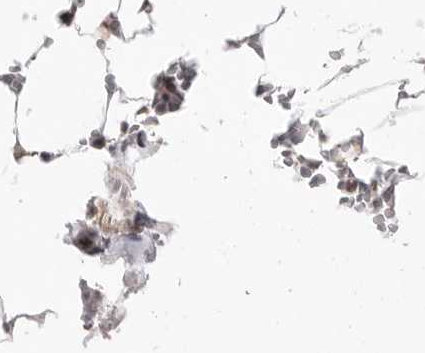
{"staining": {"intensity": "strong", "quantity": ">75%", "location": "nuclear"}, "tissue": "bone marrow", "cell_type": "Hematopoietic cells", "image_type": "normal", "snomed": [{"axis": "morphology", "description": "Normal tissue, NOS"}, {"axis": "topography", "description": "Bone marrow"}], "caption": "Protein expression analysis of normal bone marrow reveals strong nuclear staining in approximately >75% of hematopoietic cells.", "gene": "SMARCC1", "patient": {"sex": "male", "age": 70}}